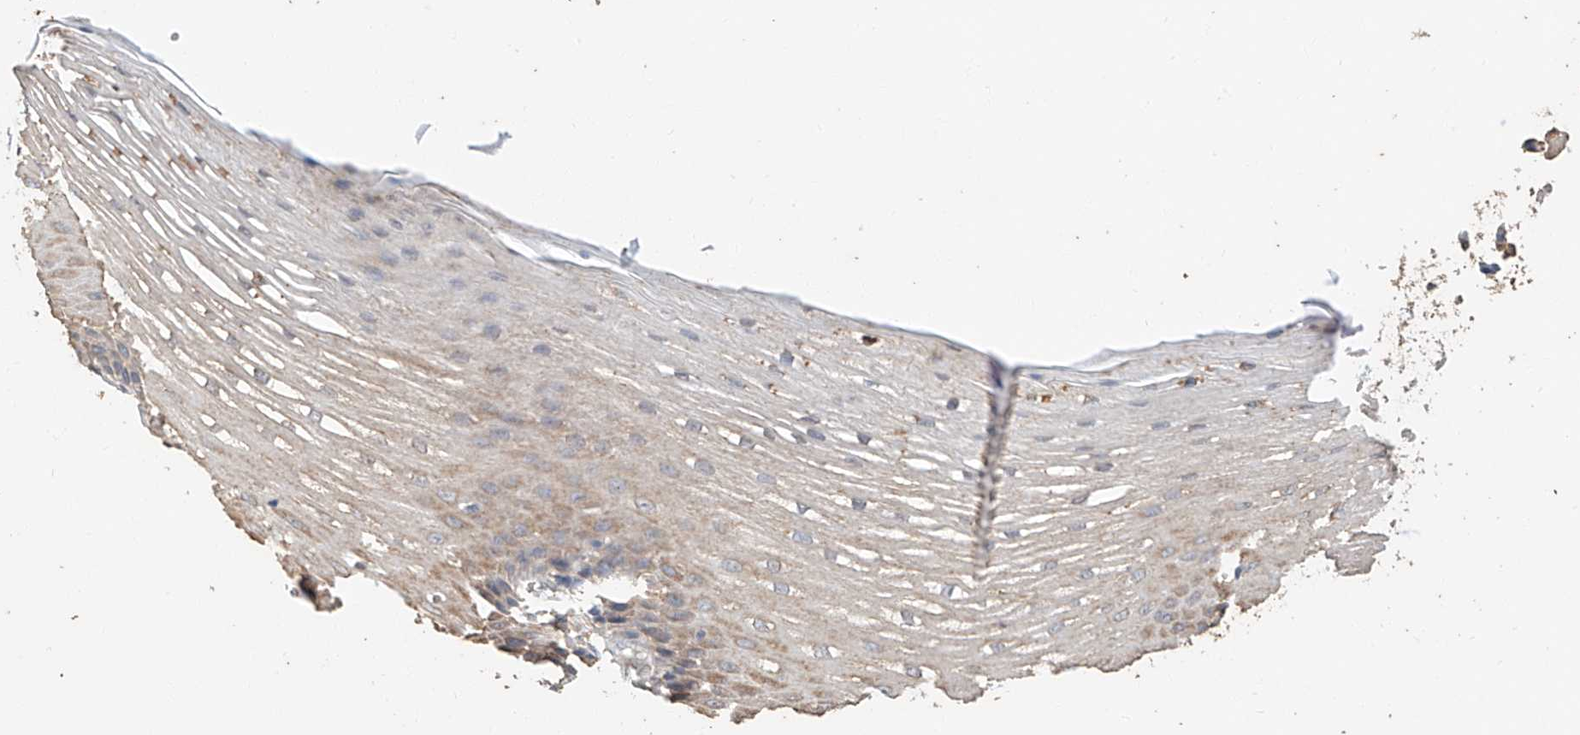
{"staining": {"intensity": "moderate", "quantity": "25%-75%", "location": "cytoplasmic/membranous"}, "tissue": "esophagus", "cell_type": "Squamous epithelial cells", "image_type": "normal", "snomed": [{"axis": "morphology", "description": "Normal tissue, NOS"}, {"axis": "topography", "description": "Esophagus"}], "caption": "DAB immunohistochemical staining of unremarkable esophagus exhibits moderate cytoplasmic/membranous protein positivity in about 25%-75% of squamous epithelial cells. (Brightfield microscopy of DAB IHC at high magnification).", "gene": "CERS4", "patient": {"sex": "male", "age": 62}}